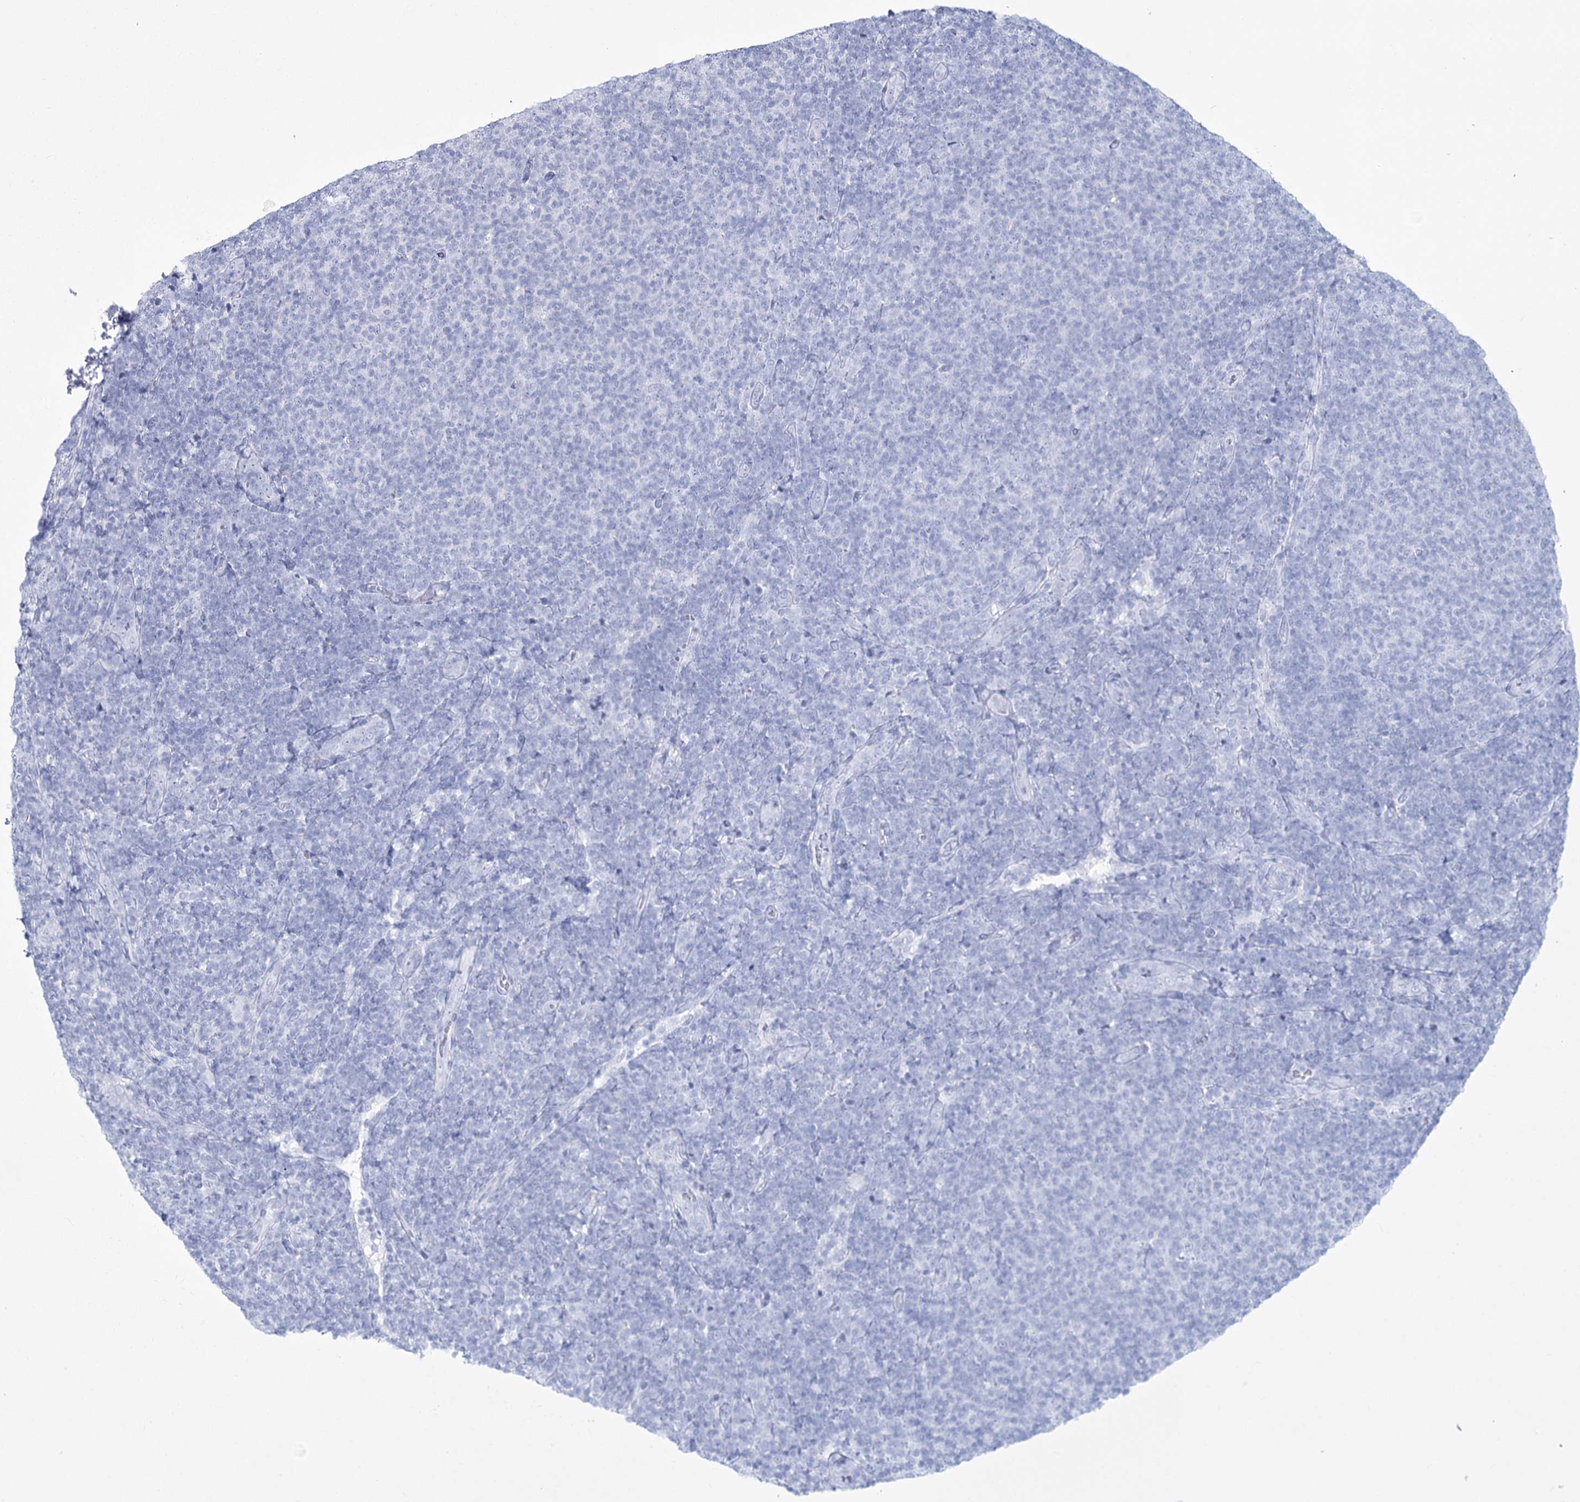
{"staining": {"intensity": "negative", "quantity": "none", "location": "none"}, "tissue": "lymphoma", "cell_type": "Tumor cells", "image_type": "cancer", "snomed": [{"axis": "morphology", "description": "Malignant lymphoma, non-Hodgkin's type, Low grade"}, {"axis": "topography", "description": "Lymph node"}], "caption": "There is no significant expression in tumor cells of lymphoma.", "gene": "PRC1", "patient": {"sex": "male", "age": 66}}